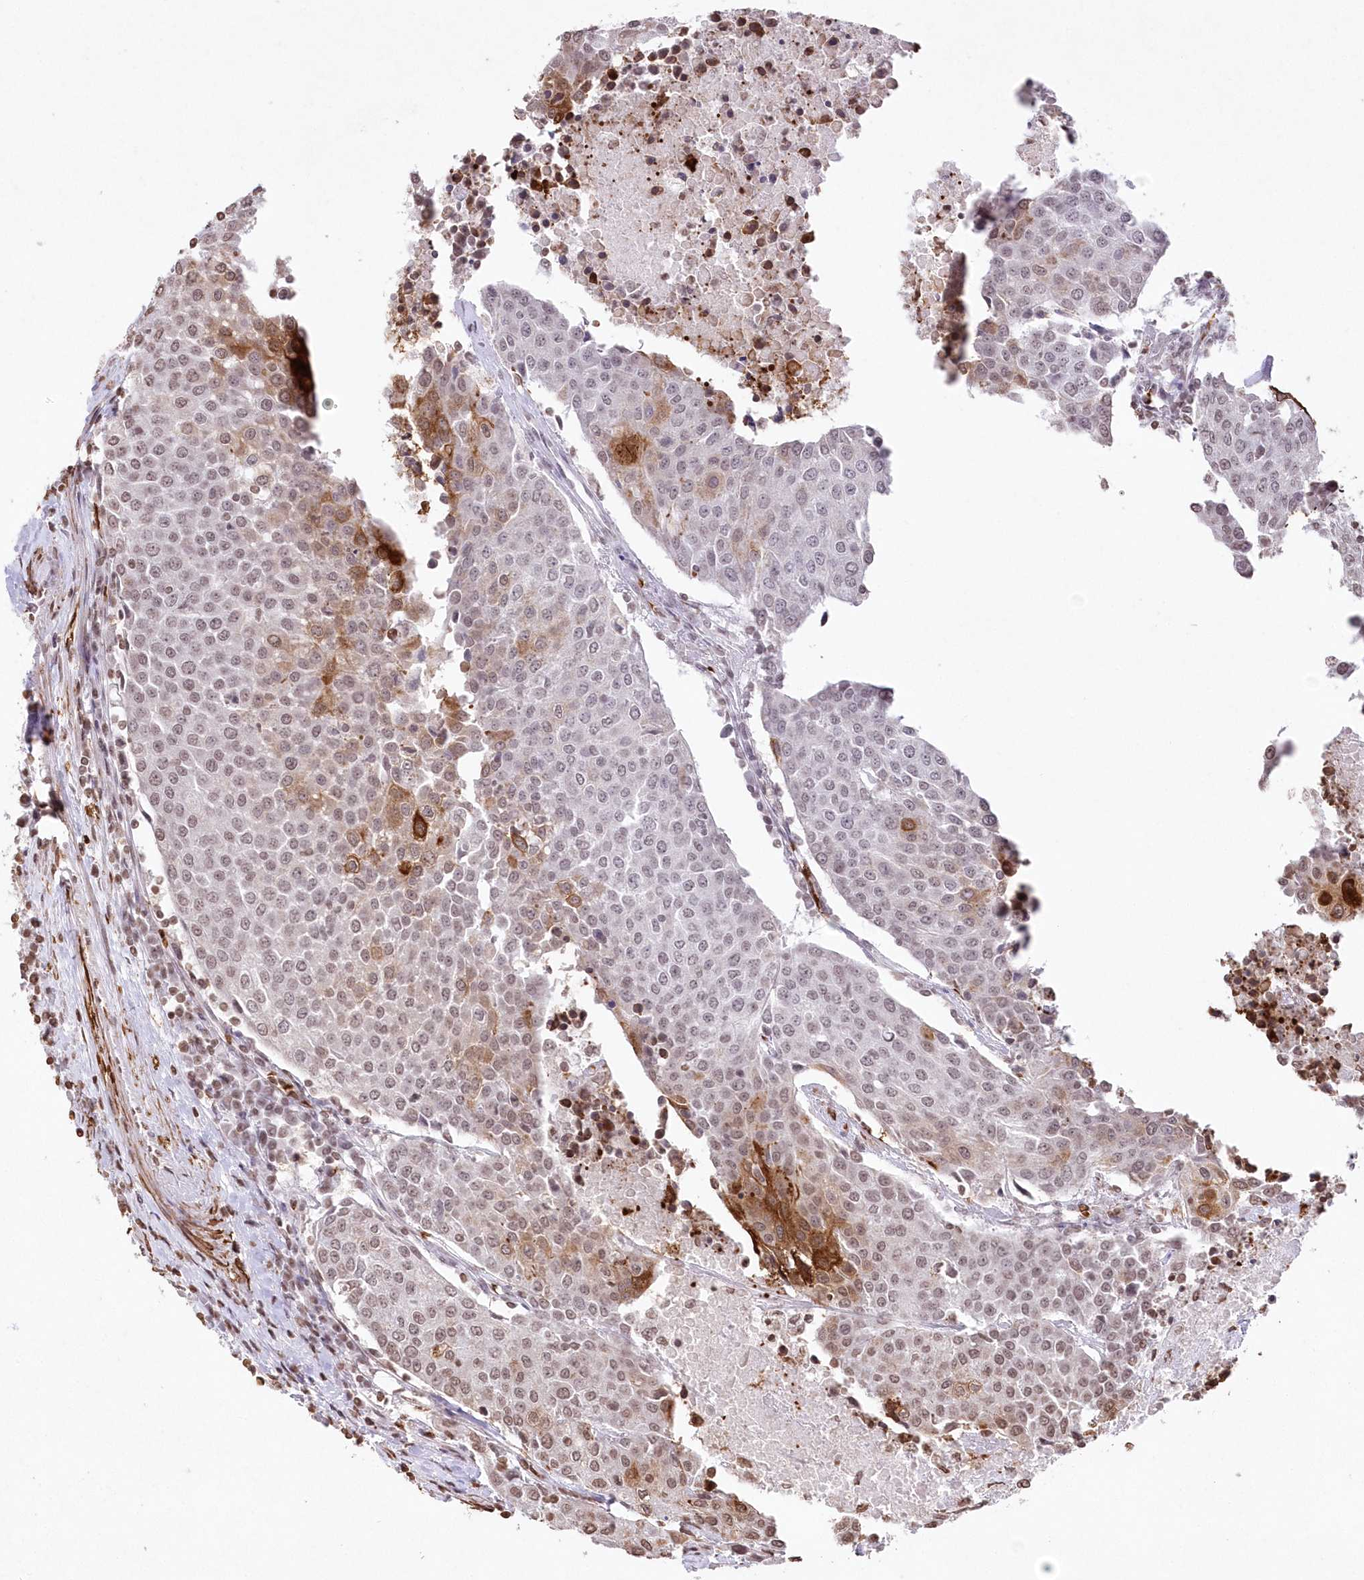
{"staining": {"intensity": "strong", "quantity": "<25%", "location": "cytoplasmic/membranous"}, "tissue": "urothelial cancer", "cell_type": "Tumor cells", "image_type": "cancer", "snomed": [{"axis": "morphology", "description": "Urothelial carcinoma, High grade"}, {"axis": "topography", "description": "Urinary bladder"}], "caption": "High-power microscopy captured an immunohistochemistry histopathology image of urothelial carcinoma (high-grade), revealing strong cytoplasmic/membranous expression in about <25% of tumor cells.", "gene": "RBM27", "patient": {"sex": "female", "age": 85}}